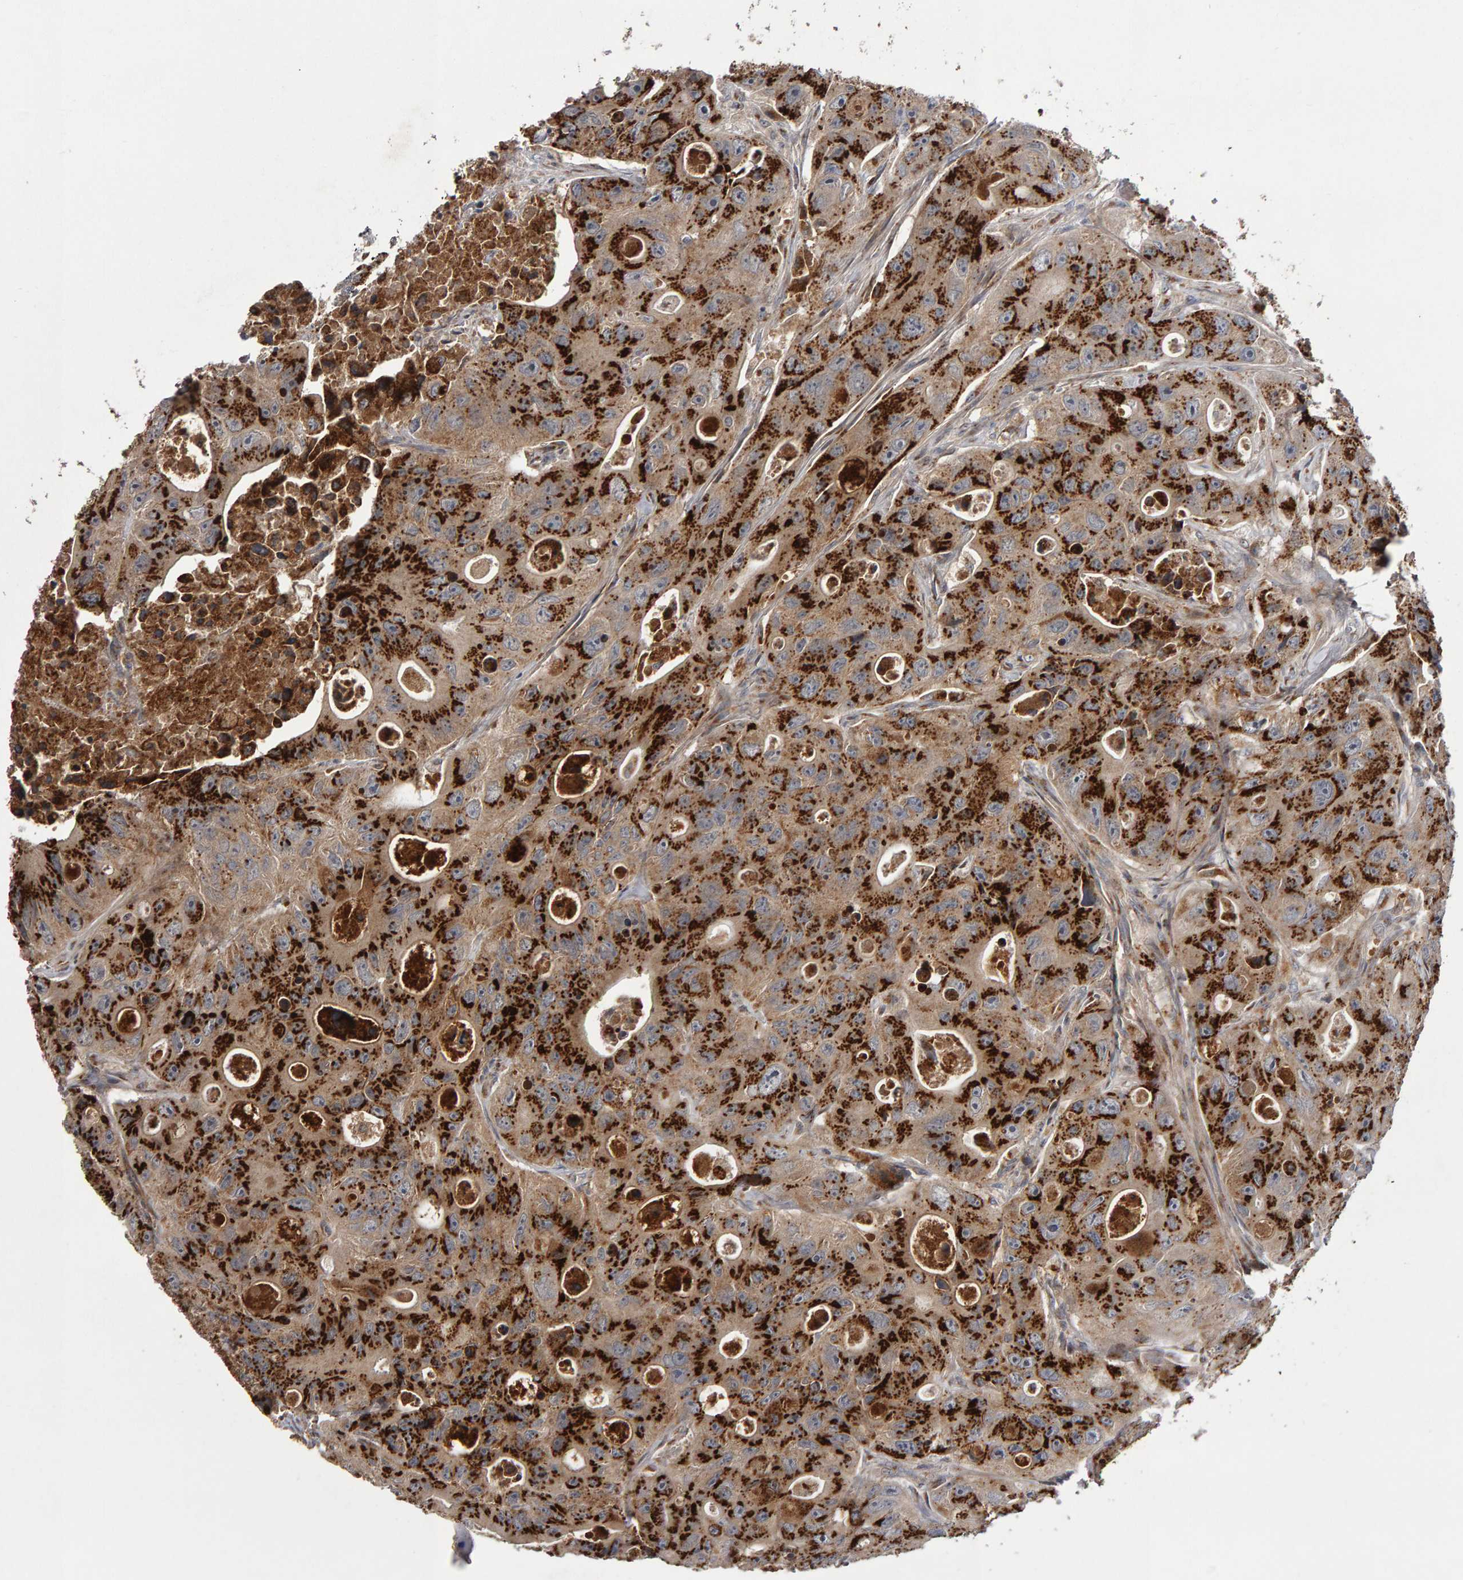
{"staining": {"intensity": "strong", "quantity": ">75%", "location": "cytoplasmic/membranous"}, "tissue": "colorectal cancer", "cell_type": "Tumor cells", "image_type": "cancer", "snomed": [{"axis": "morphology", "description": "Adenocarcinoma, NOS"}, {"axis": "topography", "description": "Colon"}], "caption": "Protein staining demonstrates strong cytoplasmic/membranous positivity in about >75% of tumor cells in colorectal cancer (adenocarcinoma).", "gene": "CANT1", "patient": {"sex": "female", "age": 46}}